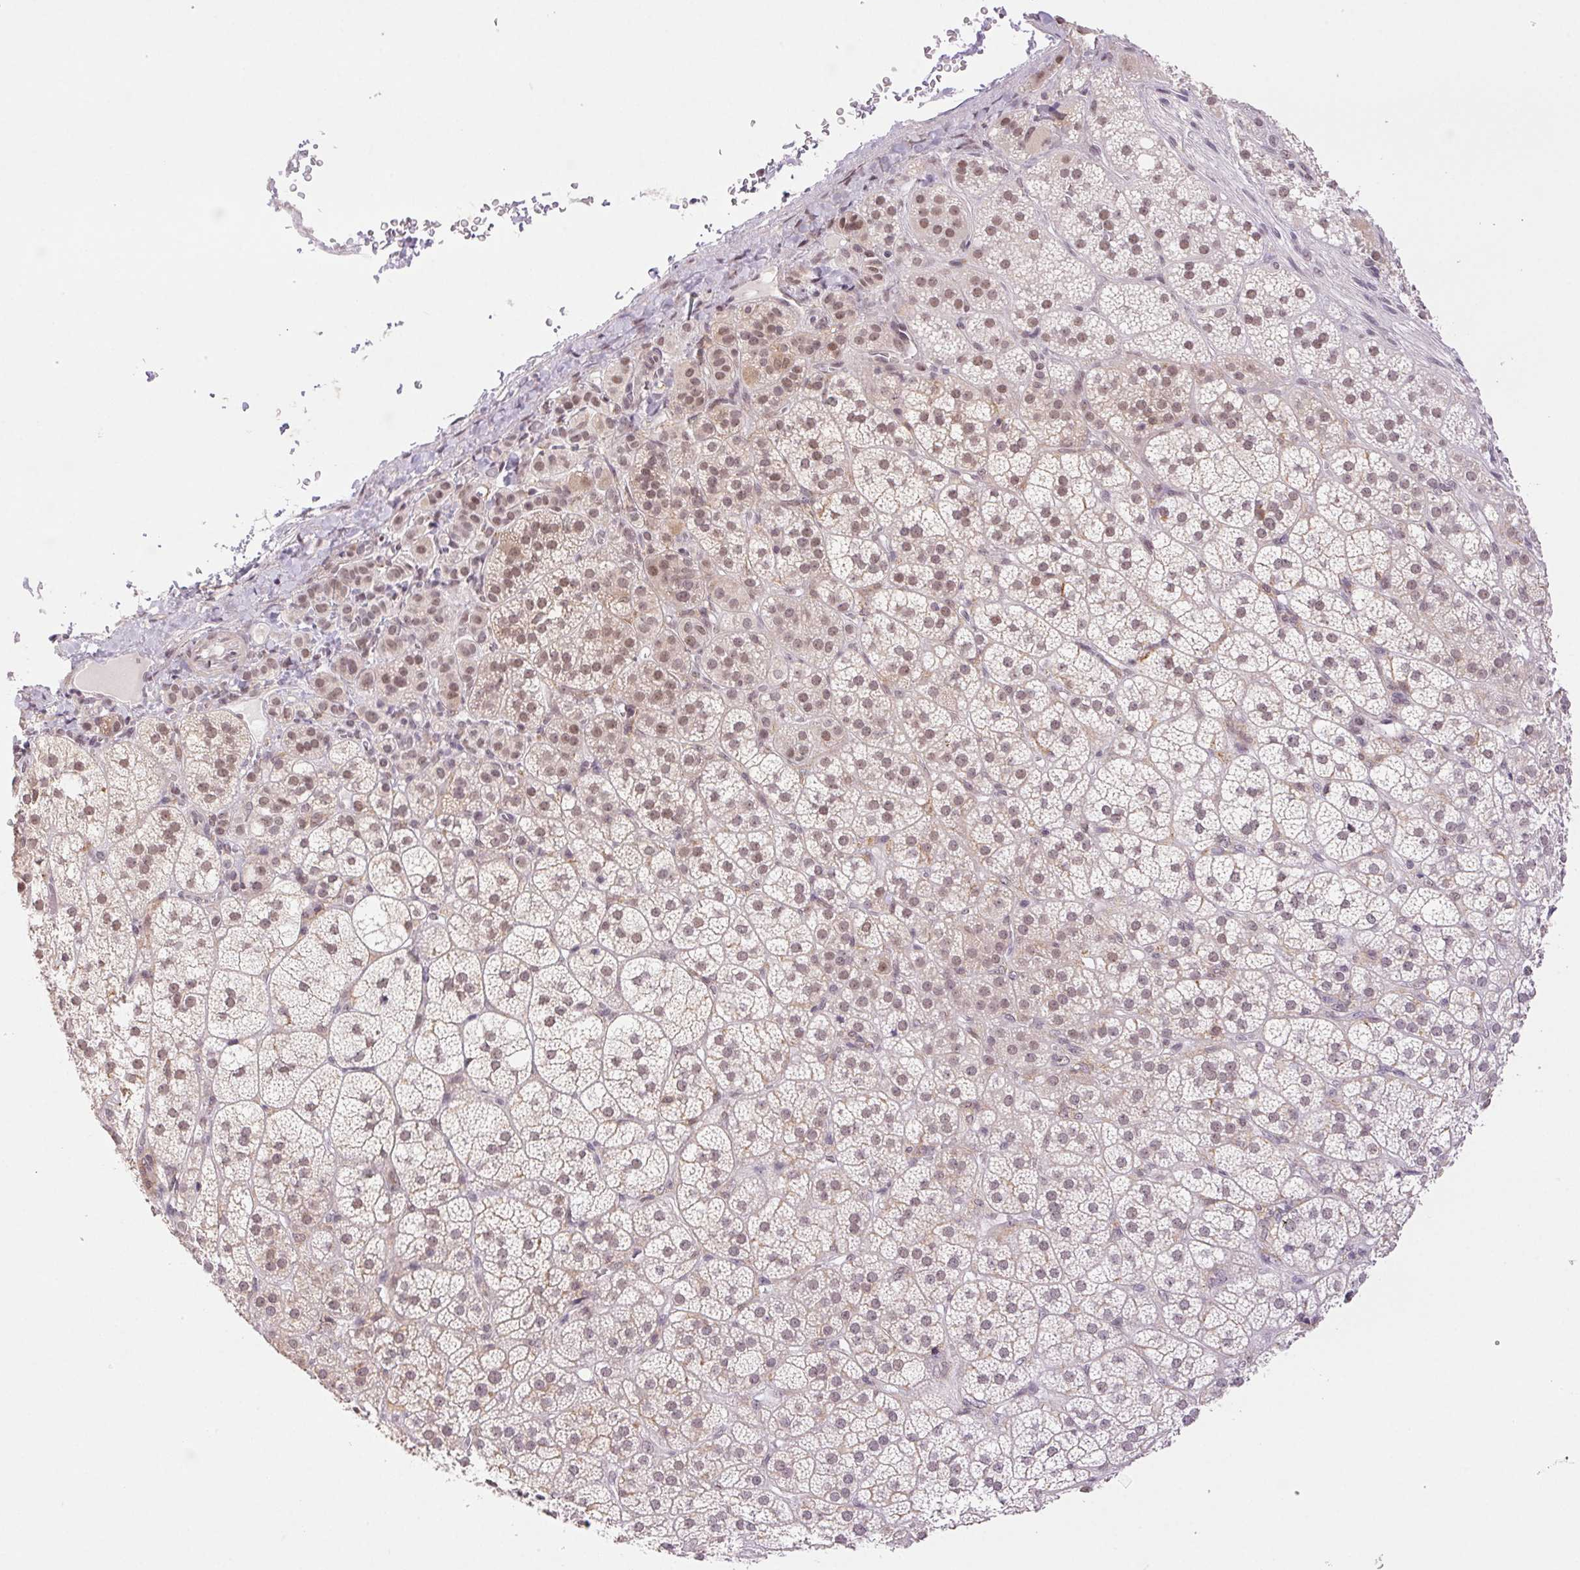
{"staining": {"intensity": "moderate", "quantity": ">75%", "location": "nuclear"}, "tissue": "adrenal gland", "cell_type": "Glandular cells", "image_type": "normal", "snomed": [{"axis": "morphology", "description": "Normal tissue, NOS"}, {"axis": "topography", "description": "Adrenal gland"}], "caption": "IHC staining of benign adrenal gland, which demonstrates medium levels of moderate nuclear positivity in about >75% of glandular cells indicating moderate nuclear protein staining. The staining was performed using DAB (brown) for protein detection and nuclei were counterstained in hematoxylin (blue).", "gene": "PRPF18", "patient": {"sex": "female", "age": 60}}